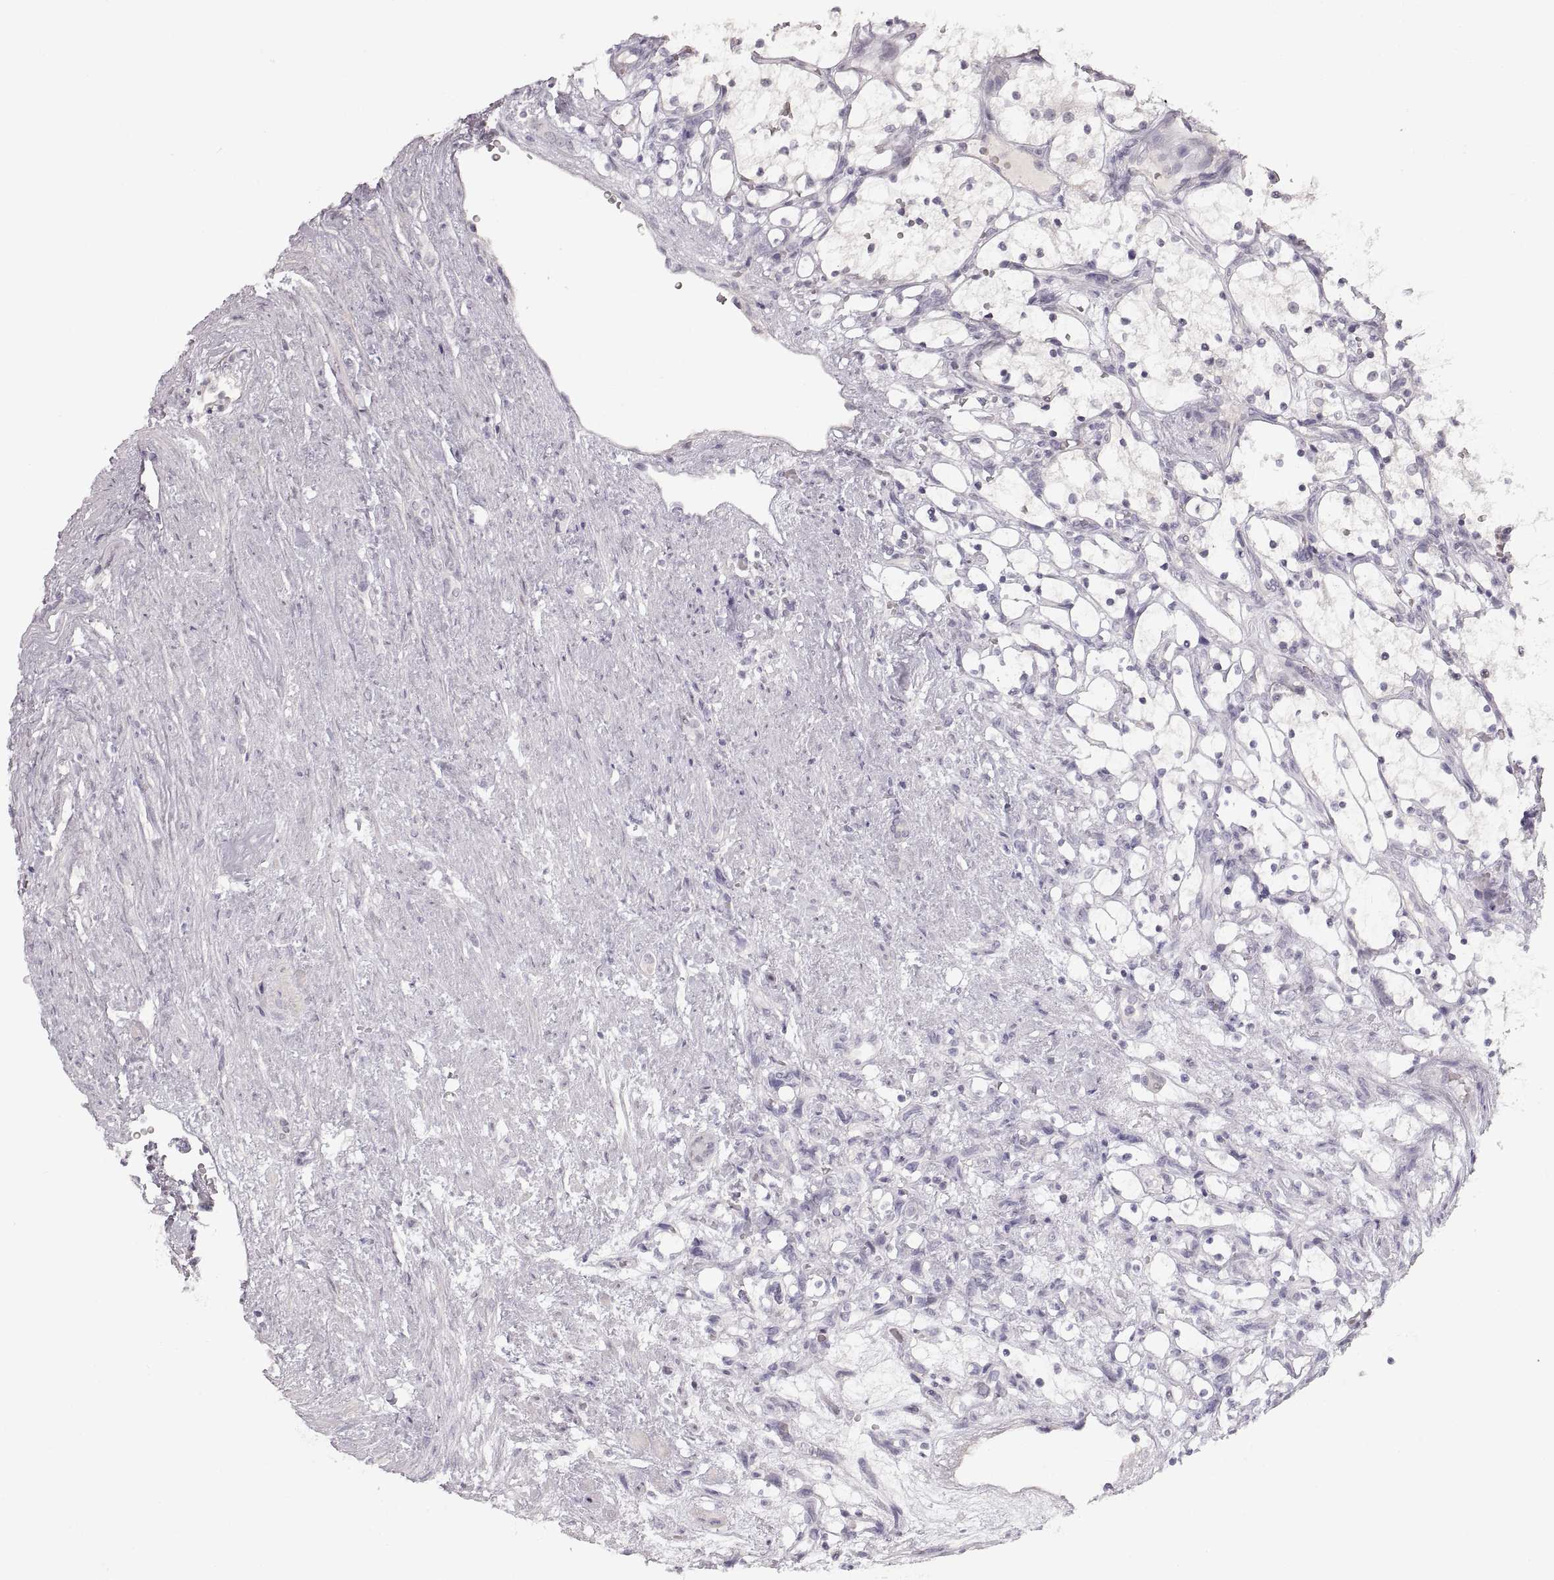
{"staining": {"intensity": "negative", "quantity": "none", "location": "none"}, "tissue": "renal cancer", "cell_type": "Tumor cells", "image_type": "cancer", "snomed": [{"axis": "morphology", "description": "Adenocarcinoma, NOS"}, {"axis": "topography", "description": "Kidney"}], "caption": "Tumor cells show no significant protein positivity in renal cancer (adenocarcinoma). Nuclei are stained in blue.", "gene": "PCSK2", "patient": {"sex": "female", "age": 69}}